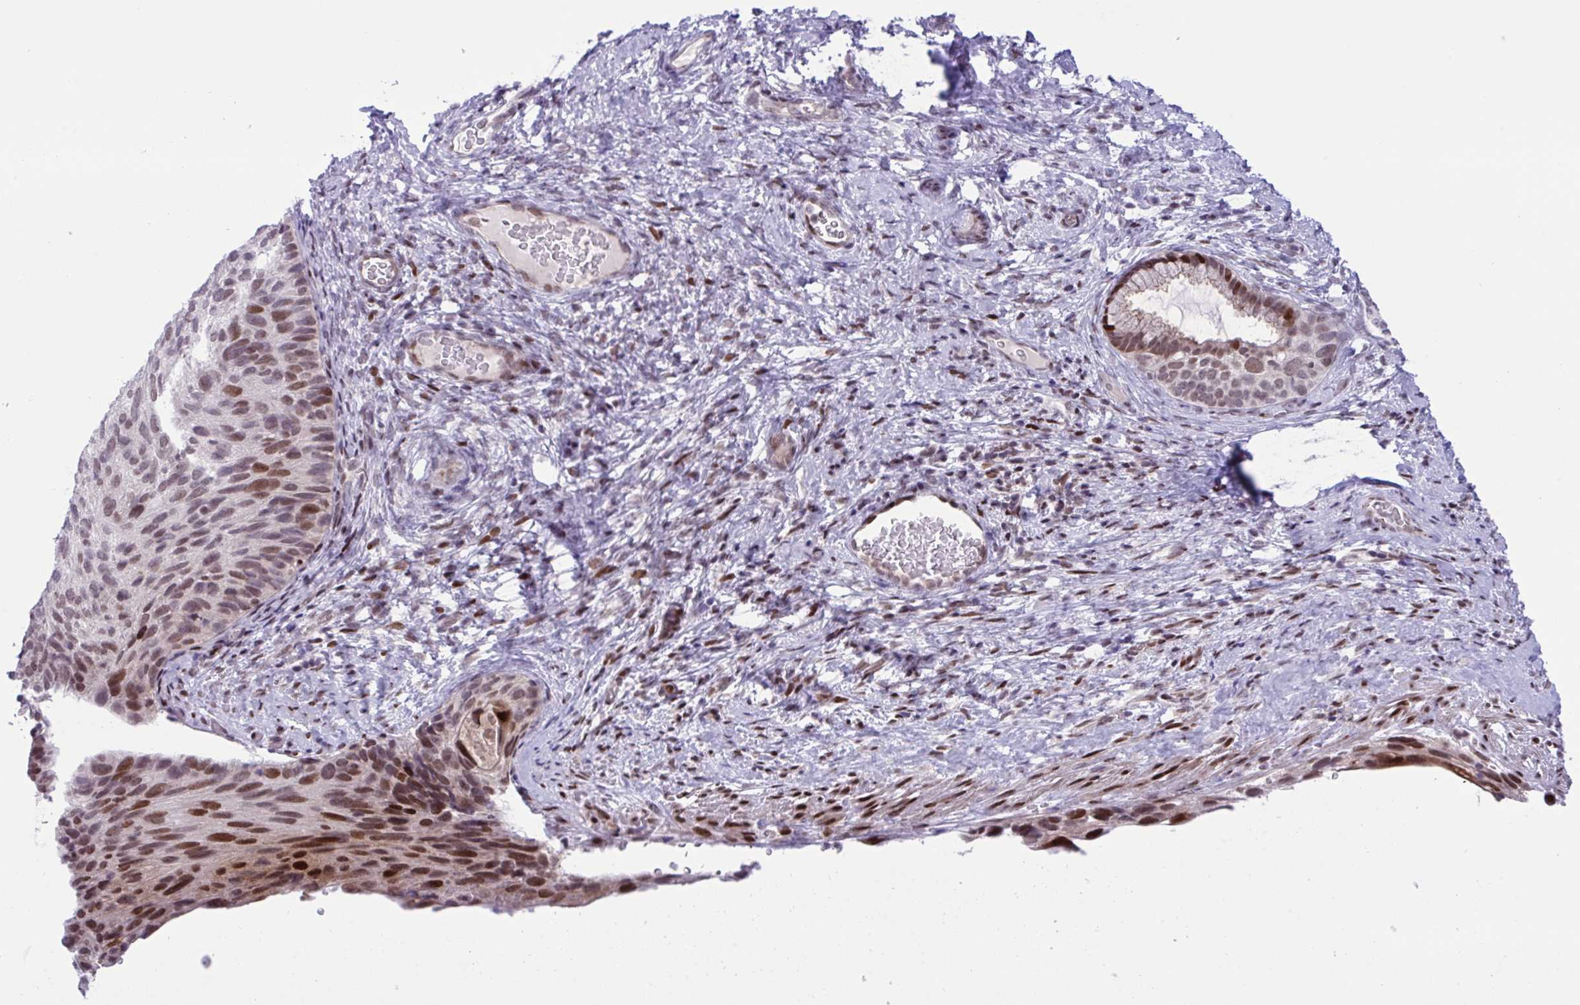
{"staining": {"intensity": "moderate", "quantity": ">75%", "location": "nuclear"}, "tissue": "cervical cancer", "cell_type": "Tumor cells", "image_type": "cancer", "snomed": [{"axis": "morphology", "description": "Squamous cell carcinoma, NOS"}, {"axis": "topography", "description": "Cervix"}], "caption": "Protein expression analysis of cervical squamous cell carcinoma shows moderate nuclear expression in approximately >75% of tumor cells.", "gene": "ZFHX3", "patient": {"sex": "female", "age": 80}}